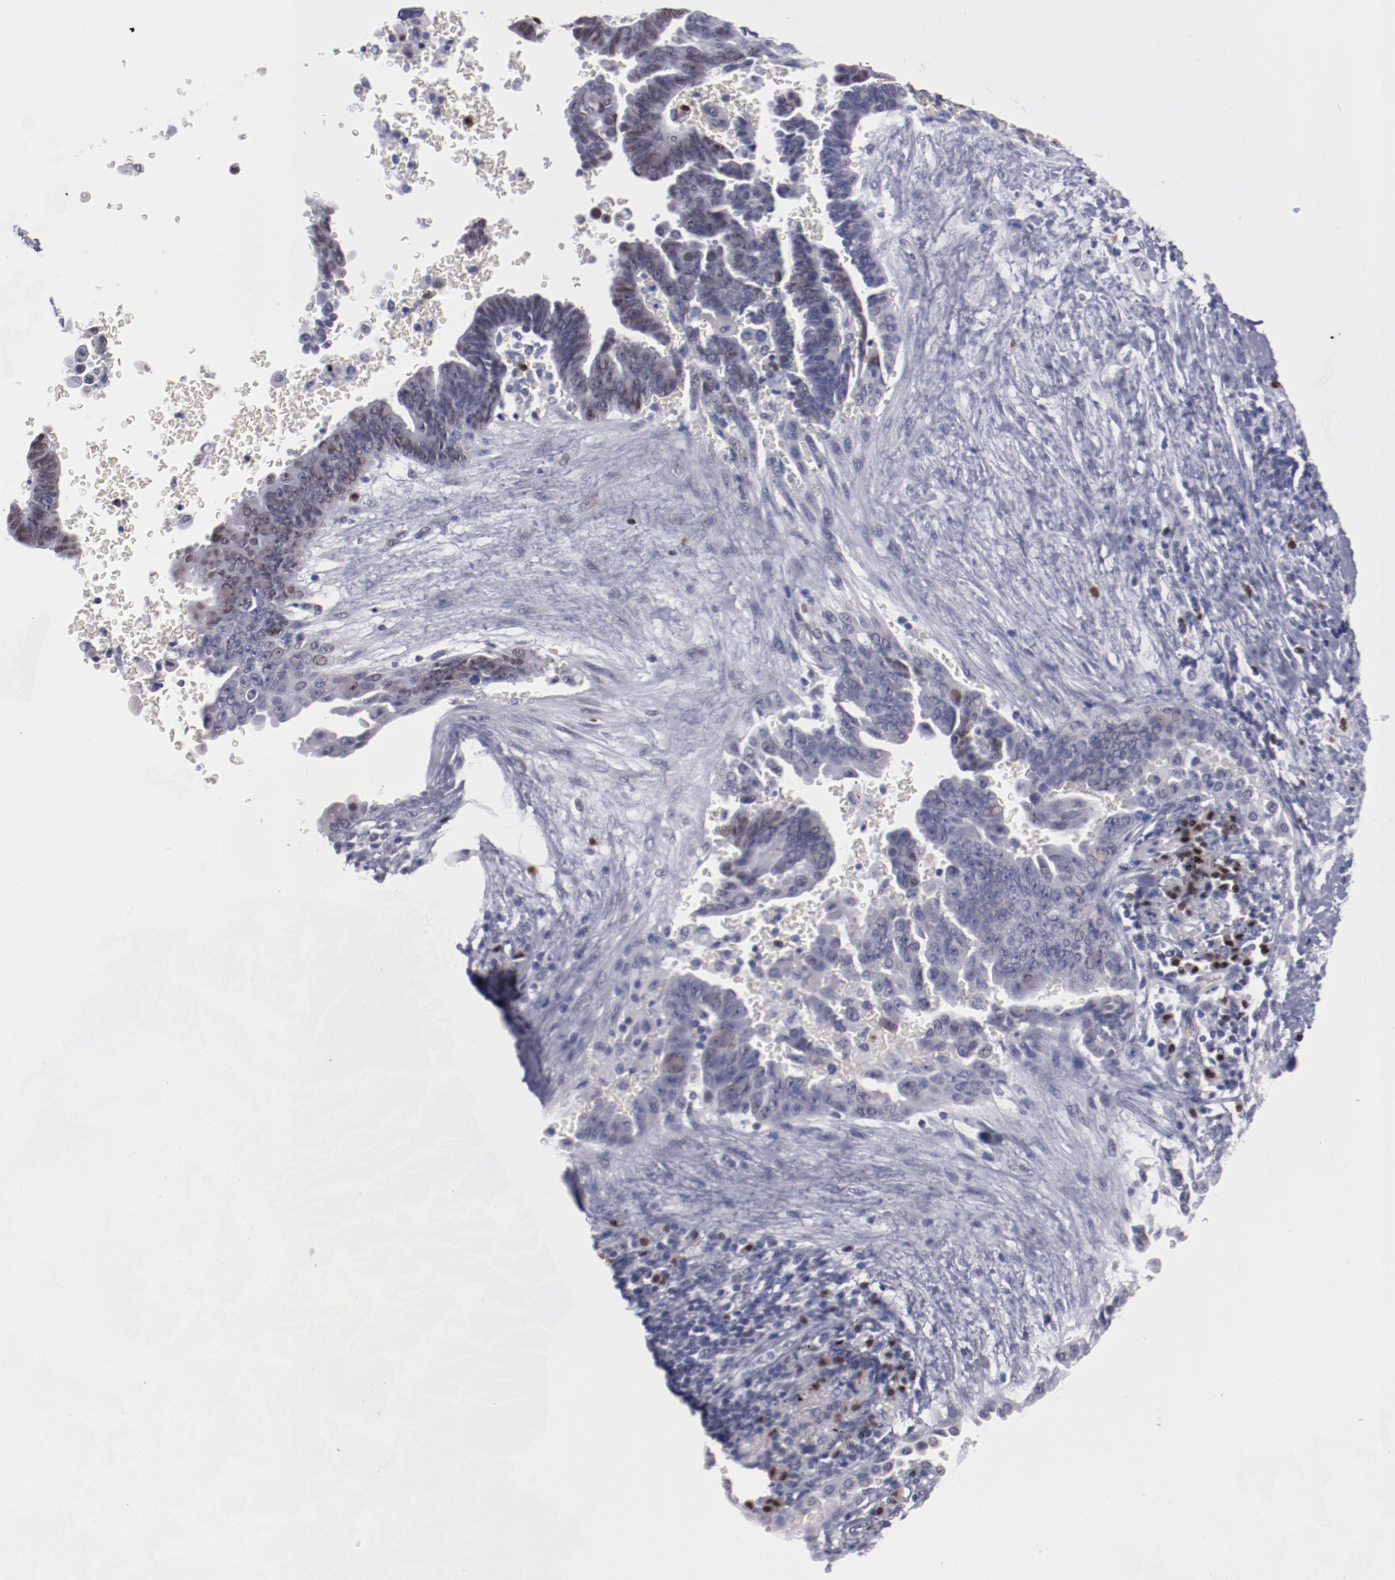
{"staining": {"intensity": "moderate", "quantity": "<25%", "location": "nuclear"}, "tissue": "lung cancer", "cell_type": "Tumor cells", "image_type": "cancer", "snomed": [{"axis": "morphology", "description": "Adenocarcinoma, NOS"}, {"axis": "topography", "description": "Lung"}], "caption": "IHC of lung adenocarcinoma exhibits low levels of moderate nuclear positivity in approximately <25% of tumor cells. The staining was performed using DAB (3,3'-diaminobenzidine) to visualize the protein expression in brown, while the nuclei were stained in blue with hematoxylin (Magnification: 20x).", "gene": "IRF4", "patient": {"sex": "female", "age": 64}}